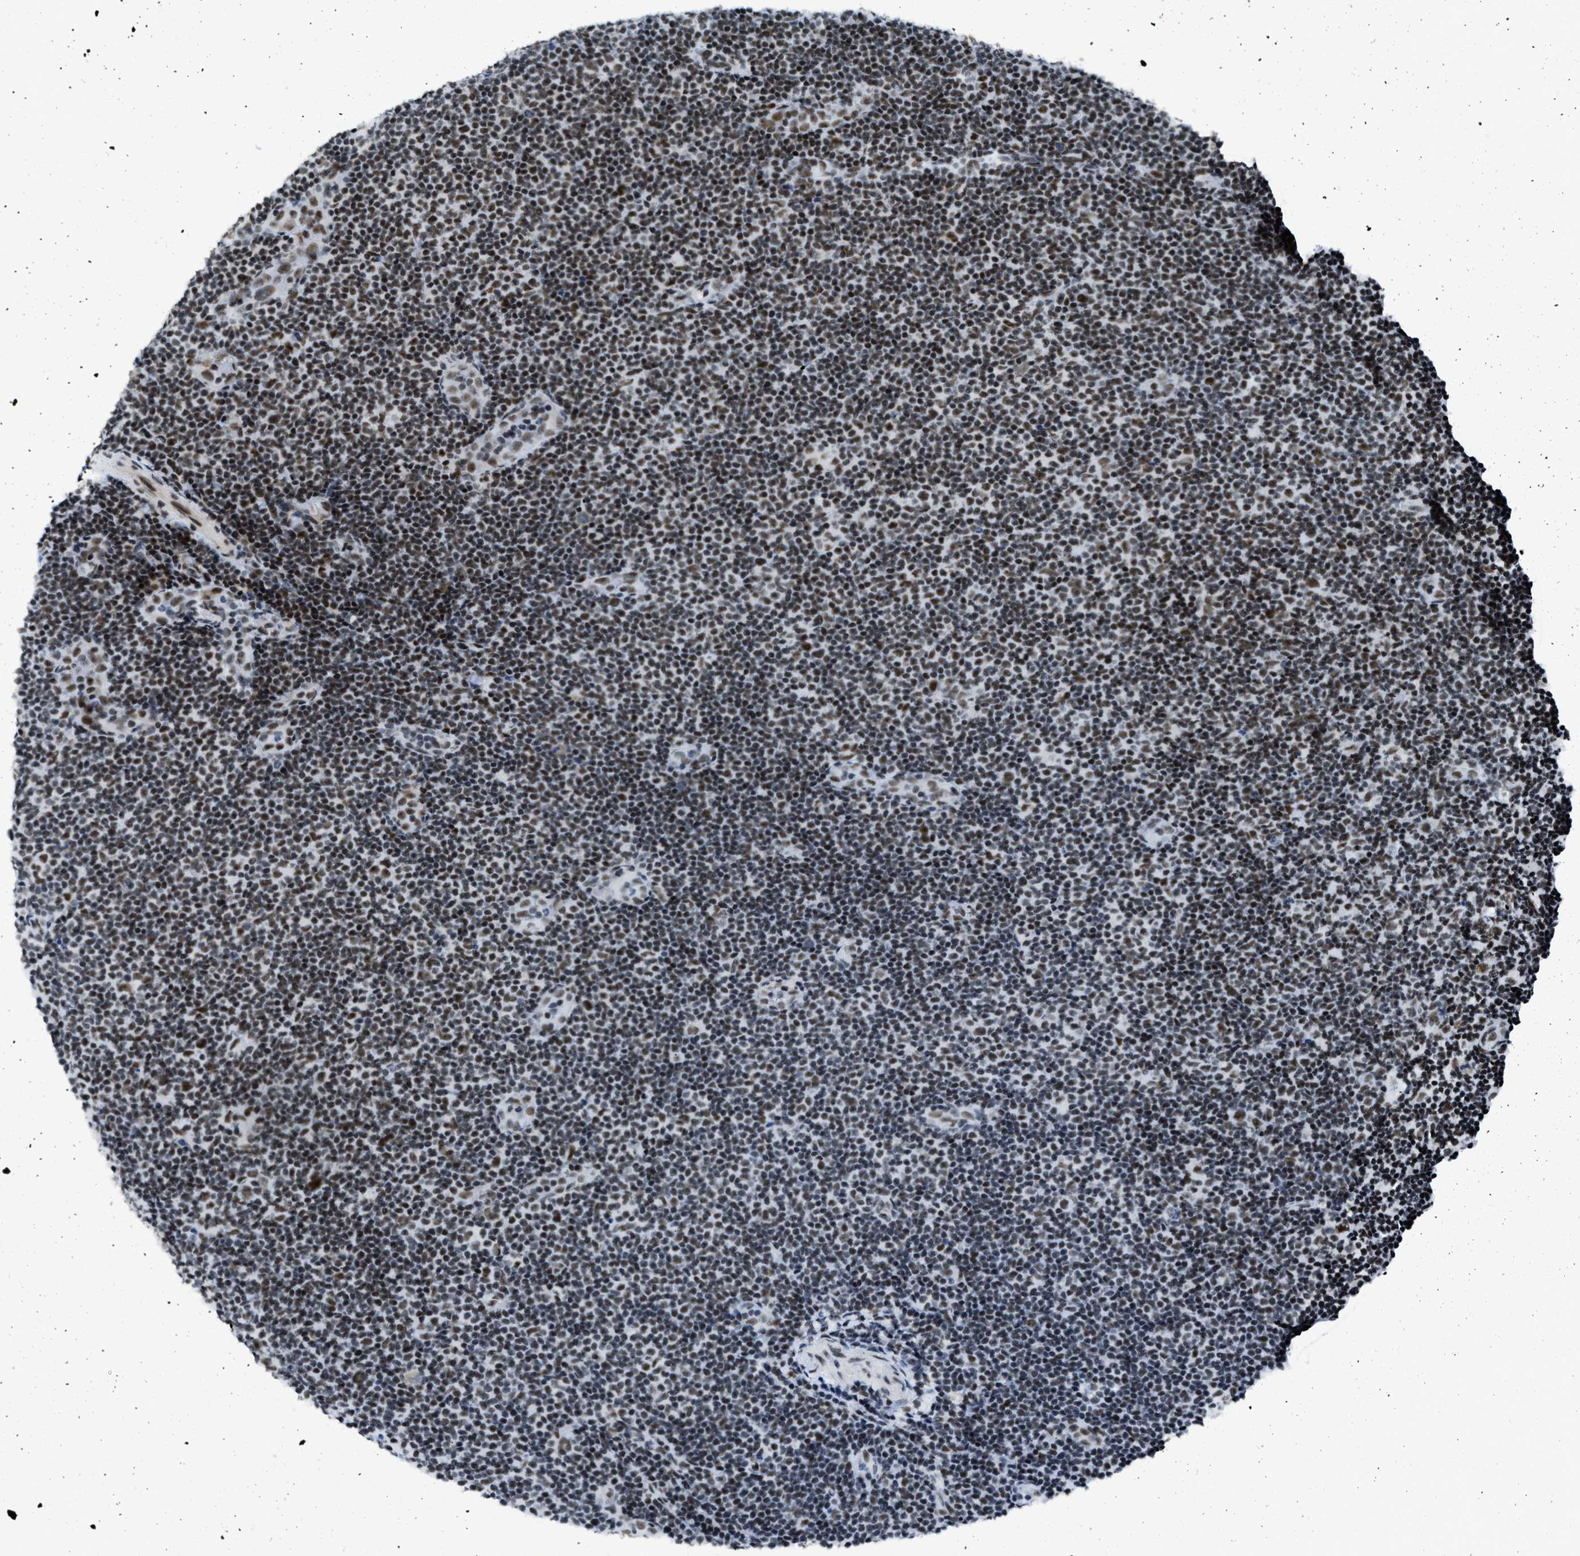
{"staining": {"intensity": "moderate", "quantity": ">75%", "location": "nuclear"}, "tissue": "lymphoma", "cell_type": "Tumor cells", "image_type": "cancer", "snomed": [{"axis": "morphology", "description": "Malignant lymphoma, non-Hodgkin's type, Low grade"}, {"axis": "topography", "description": "Lymph node"}], "caption": "This is a photomicrograph of IHC staining of lymphoma, which shows moderate staining in the nuclear of tumor cells.", "gene": "SCAF4", "patient": {"sex": "male", "age": 83}}